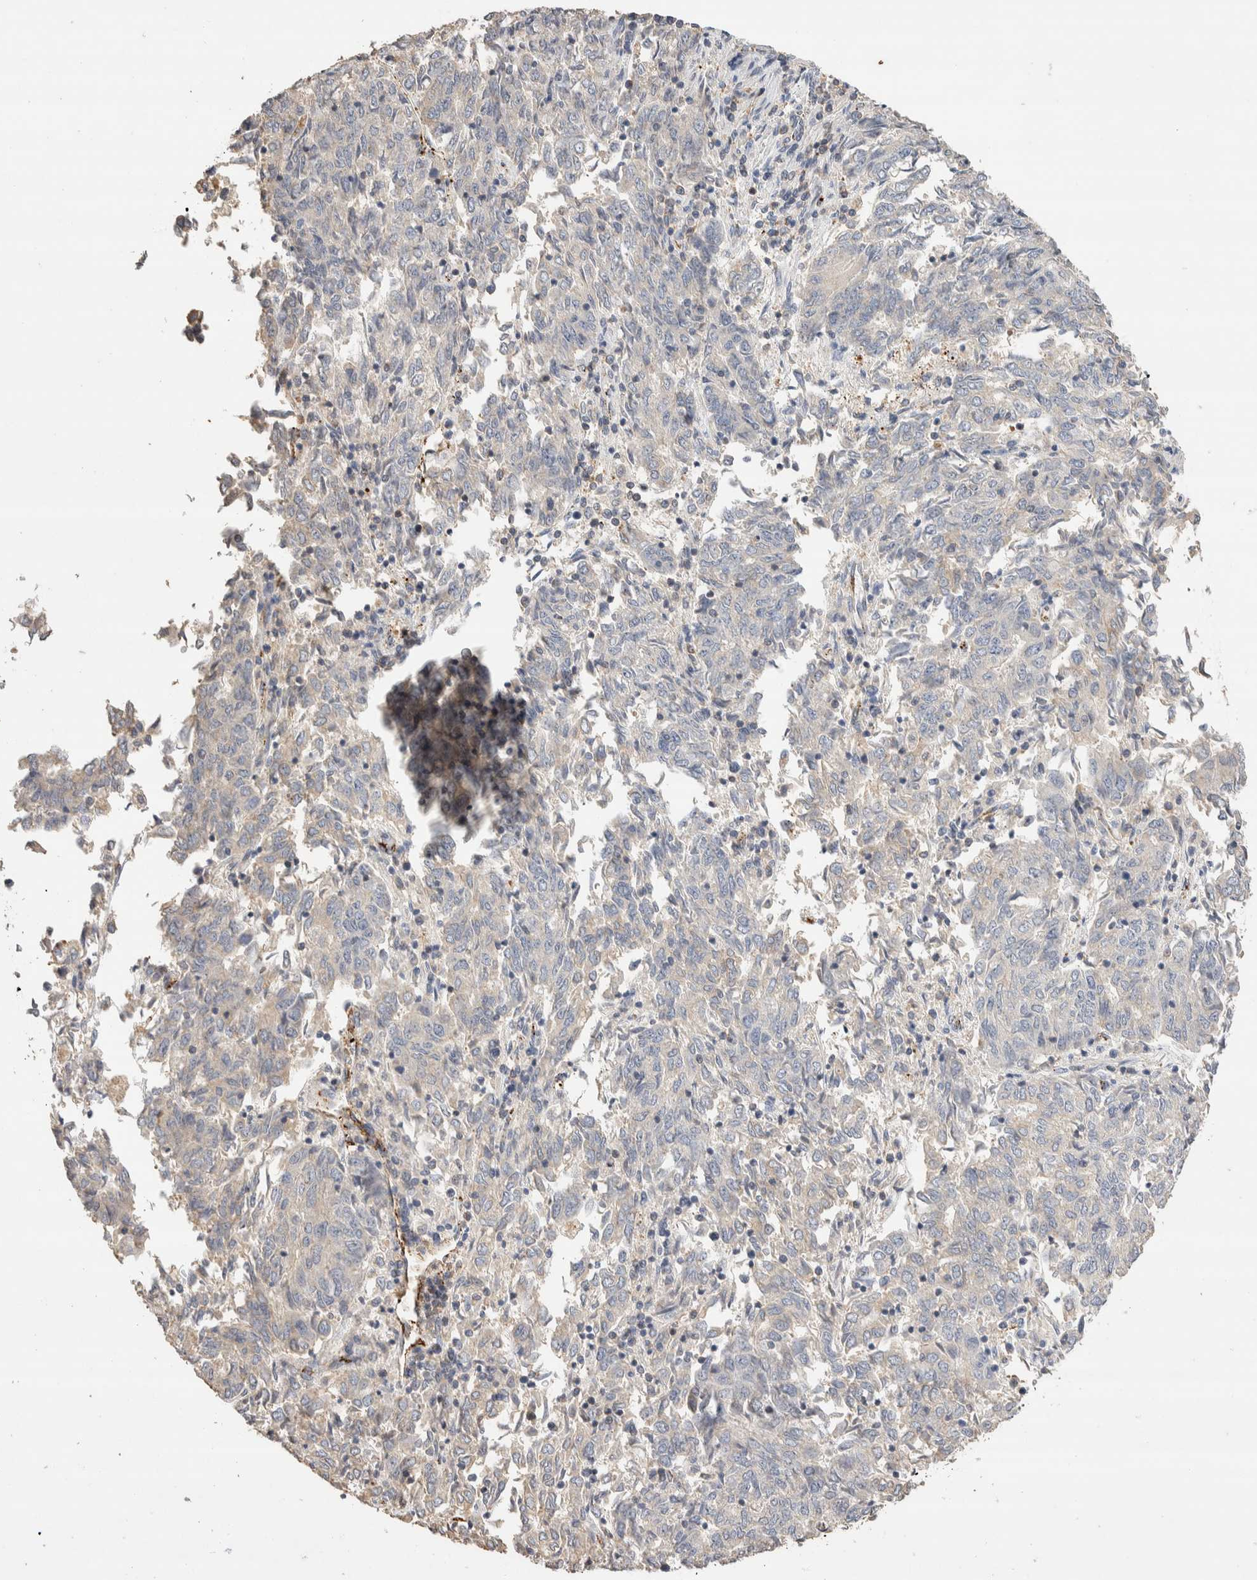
{"staining": {"intensity": "negative", "quantity": "none", "location": "none"}, "tissue": "endometrial cancer", "cell_type": "Tumor cells", "image_type": "cancer", "snomed": [{"axis": "morphology", "description": "Adenocarcinoma, NOS"}, {"axis": "topography", "description": "Endometrium"}], "caption": "Immunohistochemistry histopathology image of adenocarcinoma (endometrial) stained for a protein (brown), which demonstrates no staining in tumor cells.", "gene": "NSMAF", "patient": {"sex": "female", "age": 80}}